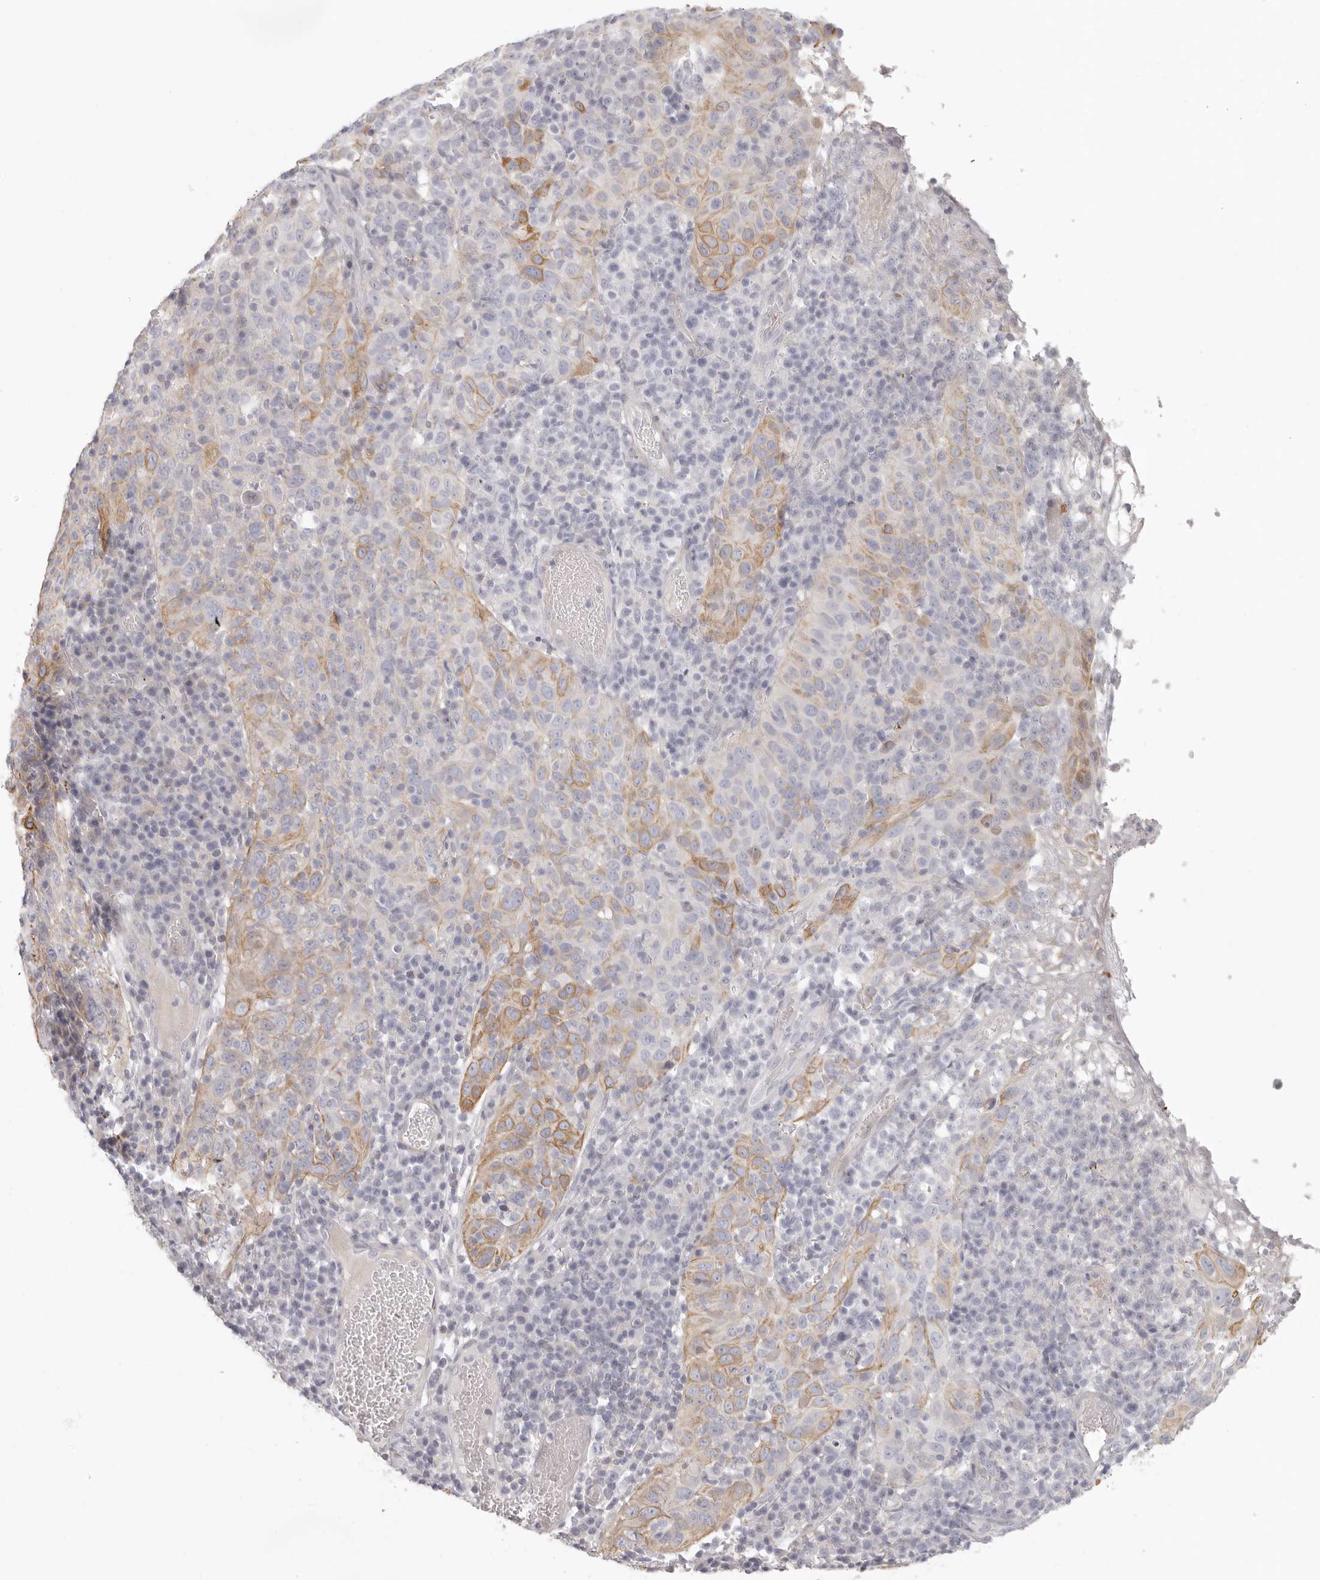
{"staining": {"intensity": "moderate", "quantity": "<25%", "location": "cytoplasmic/membranous"}, "tissue": "cervical cancer", "cell_type": "Tumor cells", "image_type": "cancer", "snomed": [{"axis": "morphology", "description": "Squamous cell carcinoma, NOS"}, {"axis": "topography", "description": "Cervix"}], "caption": "Protein expression analysis of cervical squamous cell carcinoma demonstrates moderate cytoplasmic/membranous staining in about <25% of tumor cells.", "gene": "RXFP1", "patient": {"sex": "female", "age": 46}}